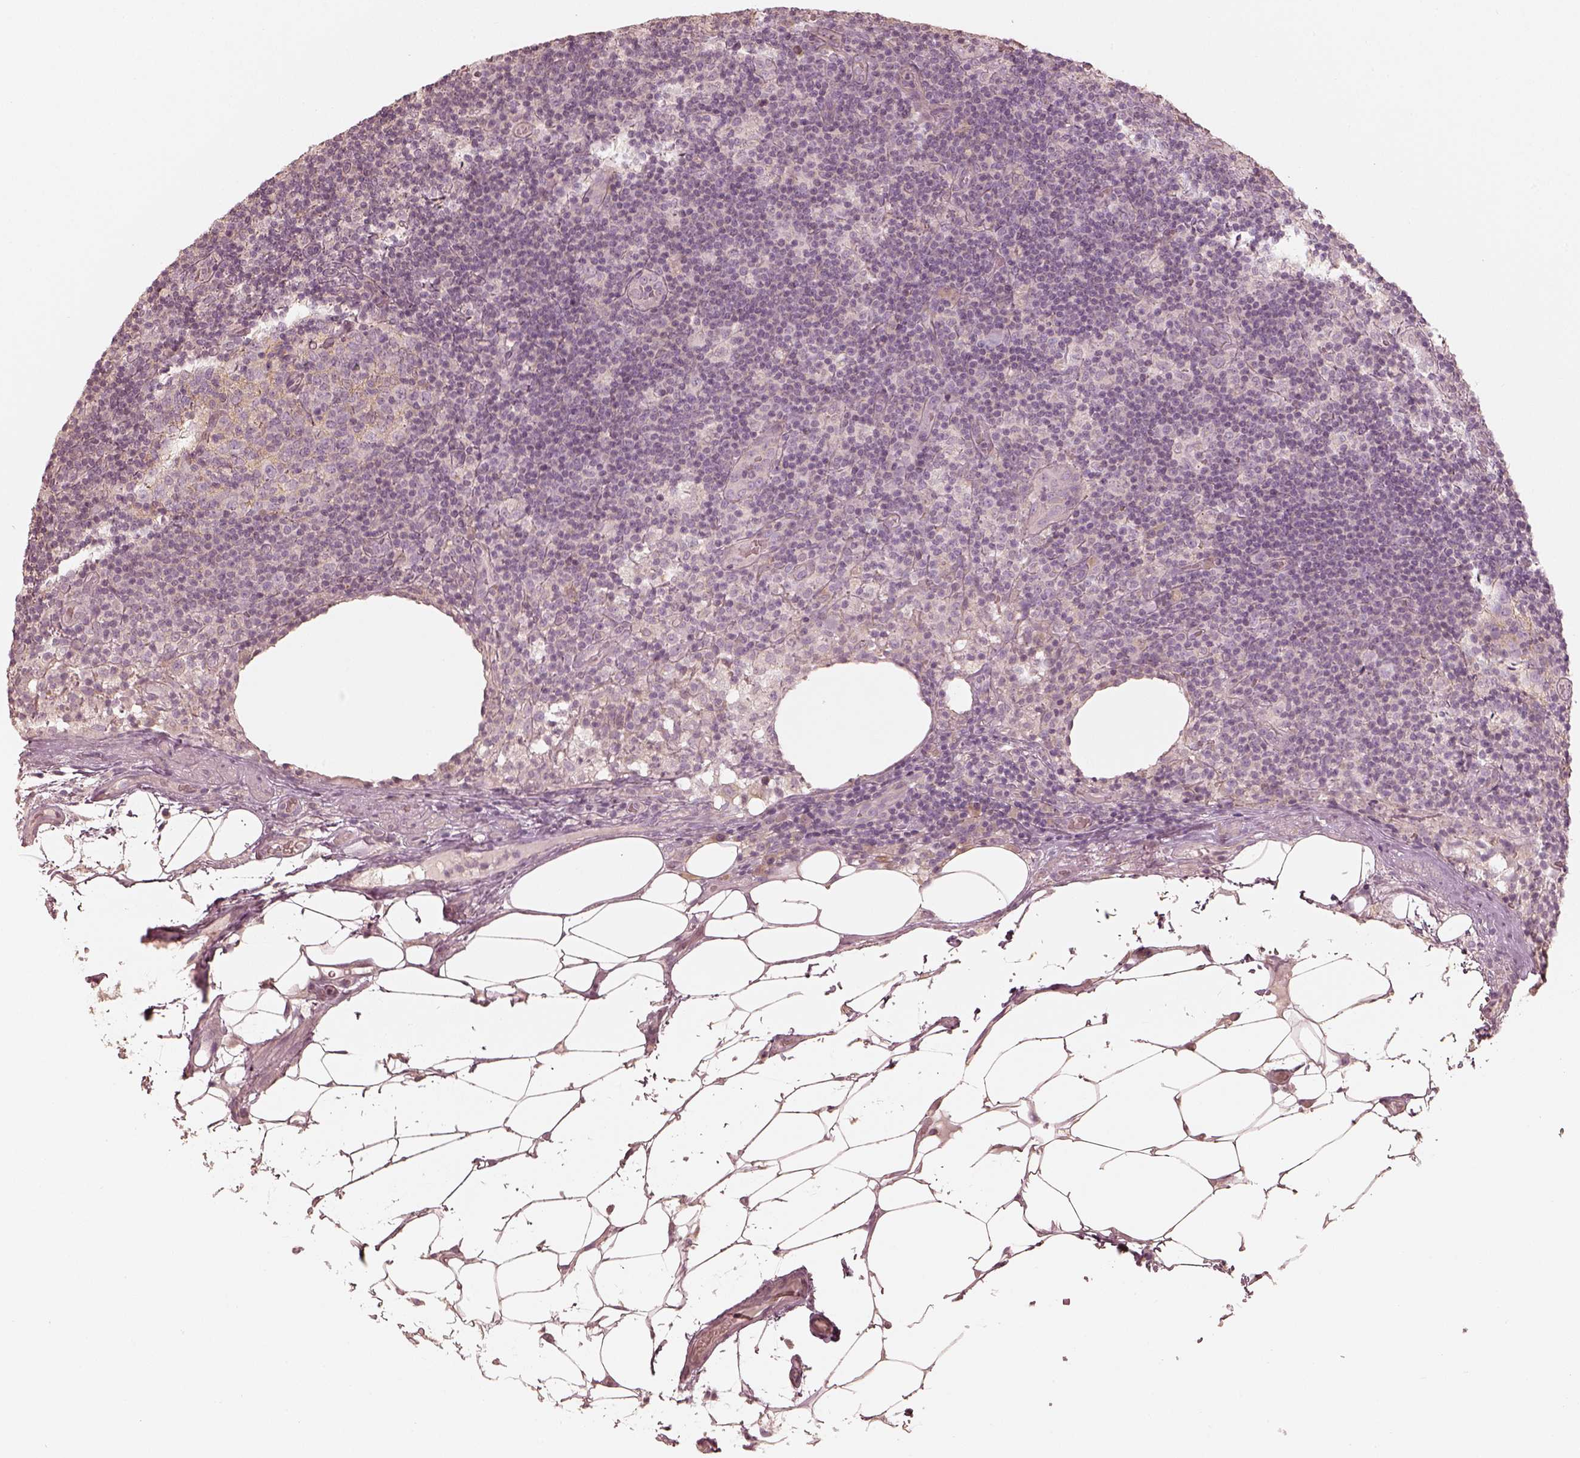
{"staining": {"intensity": "negative", "quantity": "none", "location": "none"}, "tissue": "lymph node", "cell_type": "Germinal center cells", "image_type": "normal", "snomed": [{"axis": "morphology", "description": "Normal tissue, NOS"}, {"axis": "topography", "description": "Lymph node"}], "caption": "IHC photomicrograph of benign lymph node: human lymph node stained with DAB displays no significant protein expression in germinal center cells. (Stains: DAB (3,3'-diaminobenzidine) immunohistochemistry with hematoxylin counter stain, Microscopy: brightfield microscopy at high magnification).", "gene": "KCNJ9", "patient": {"sex": "male", "age": 62}}